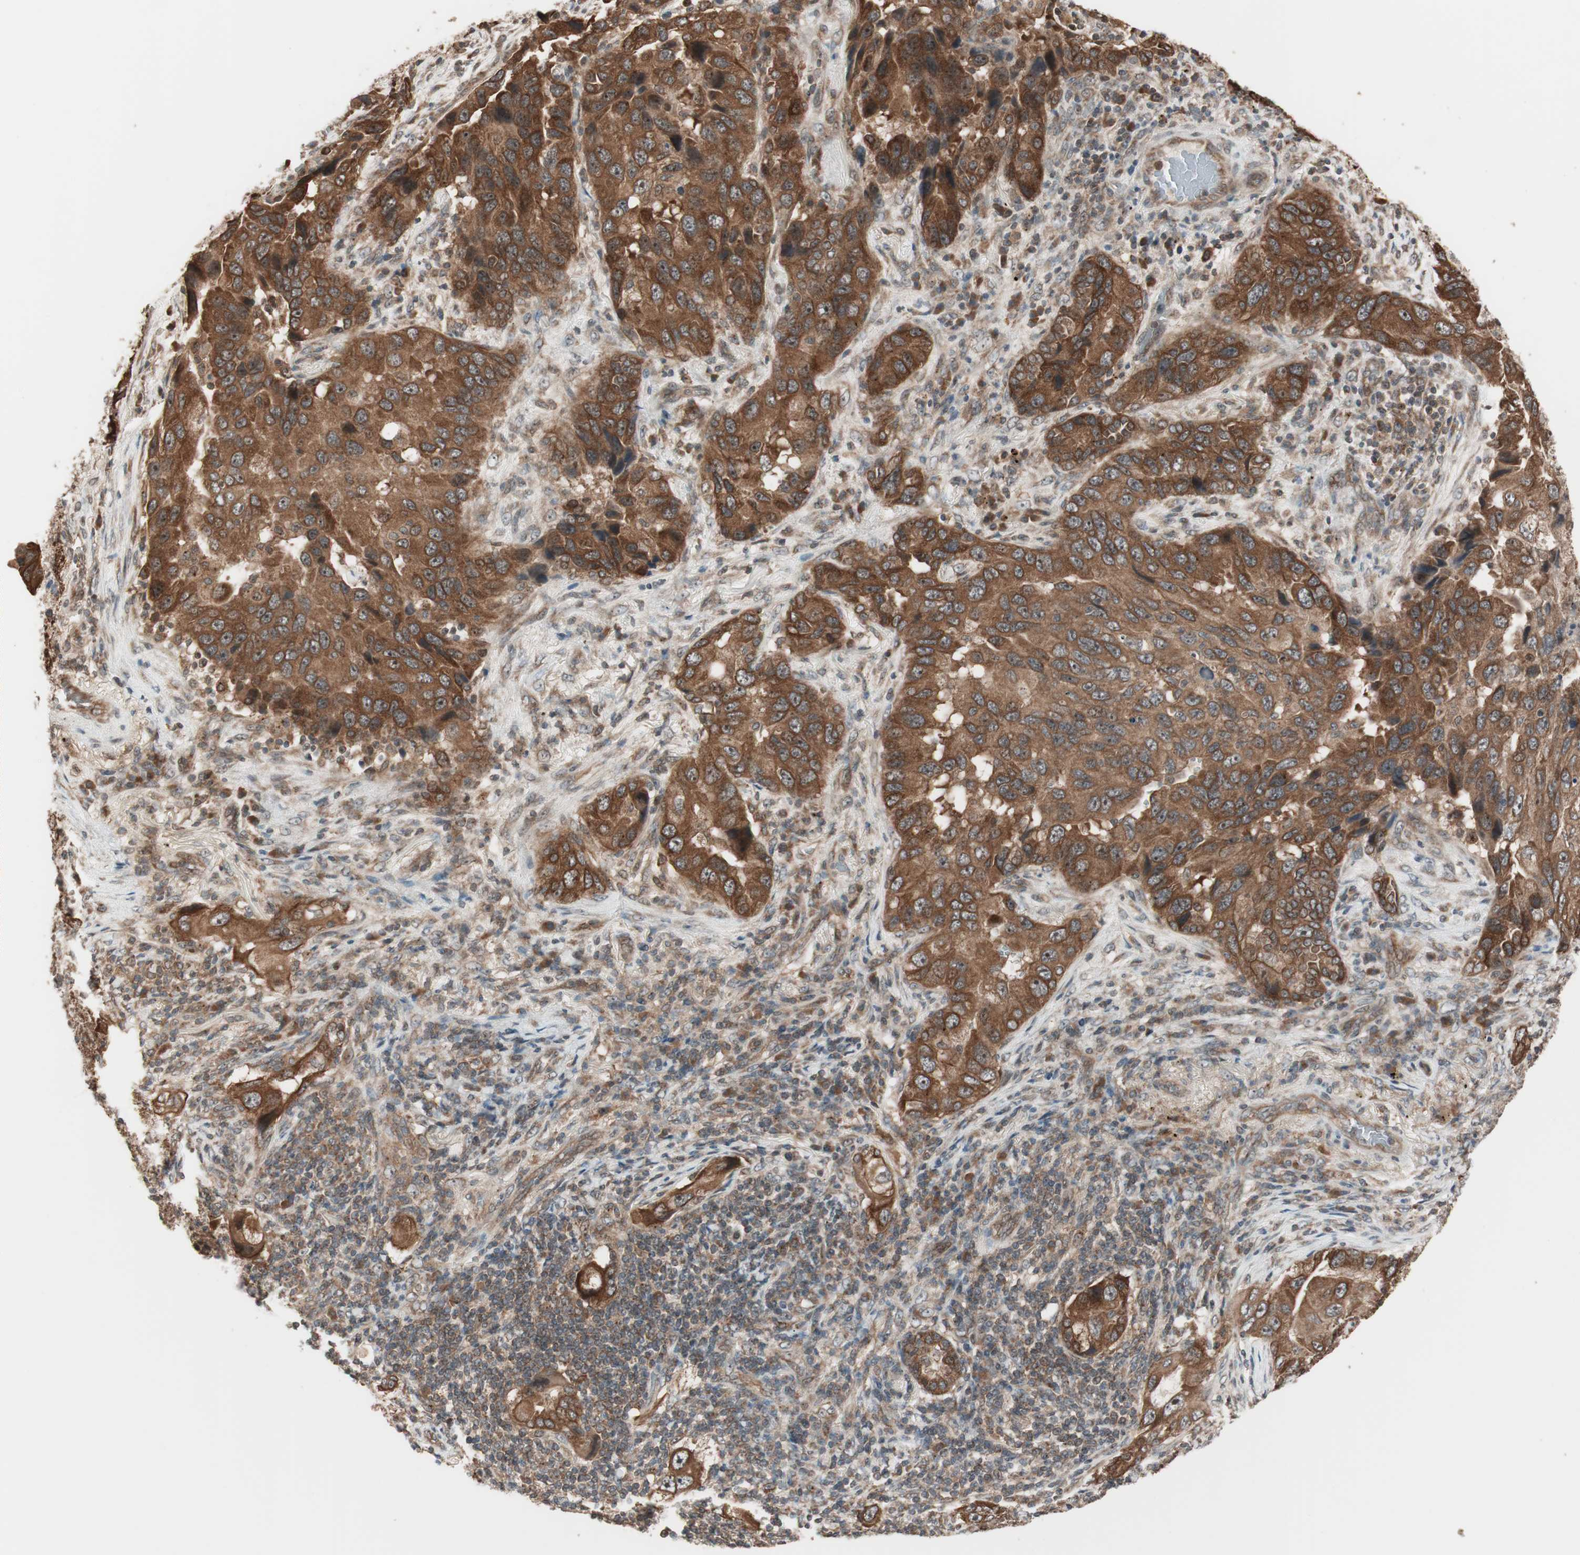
{"staining": {"intensity": "strong", "quantity": ">75%", "location": "cytoplasmic/membranous"}, "tissue": "lung cancer", "cell_type": "Tumor cells", "image_type": "cancer", "snomed": [{"axis": "morphology", "description": "Adenocarcinoma, NOS"}, {"axis": "topography", "description": "Lung"}], "caption": "Human adenocarcinoma (lung) stained with a brown dye demonstrates strong cytoplasmic/membranous positive positivity in approximately >75% of tumor cells.", "gene": "FBXO5", "patient": {"sex": "female", "age": 65}}